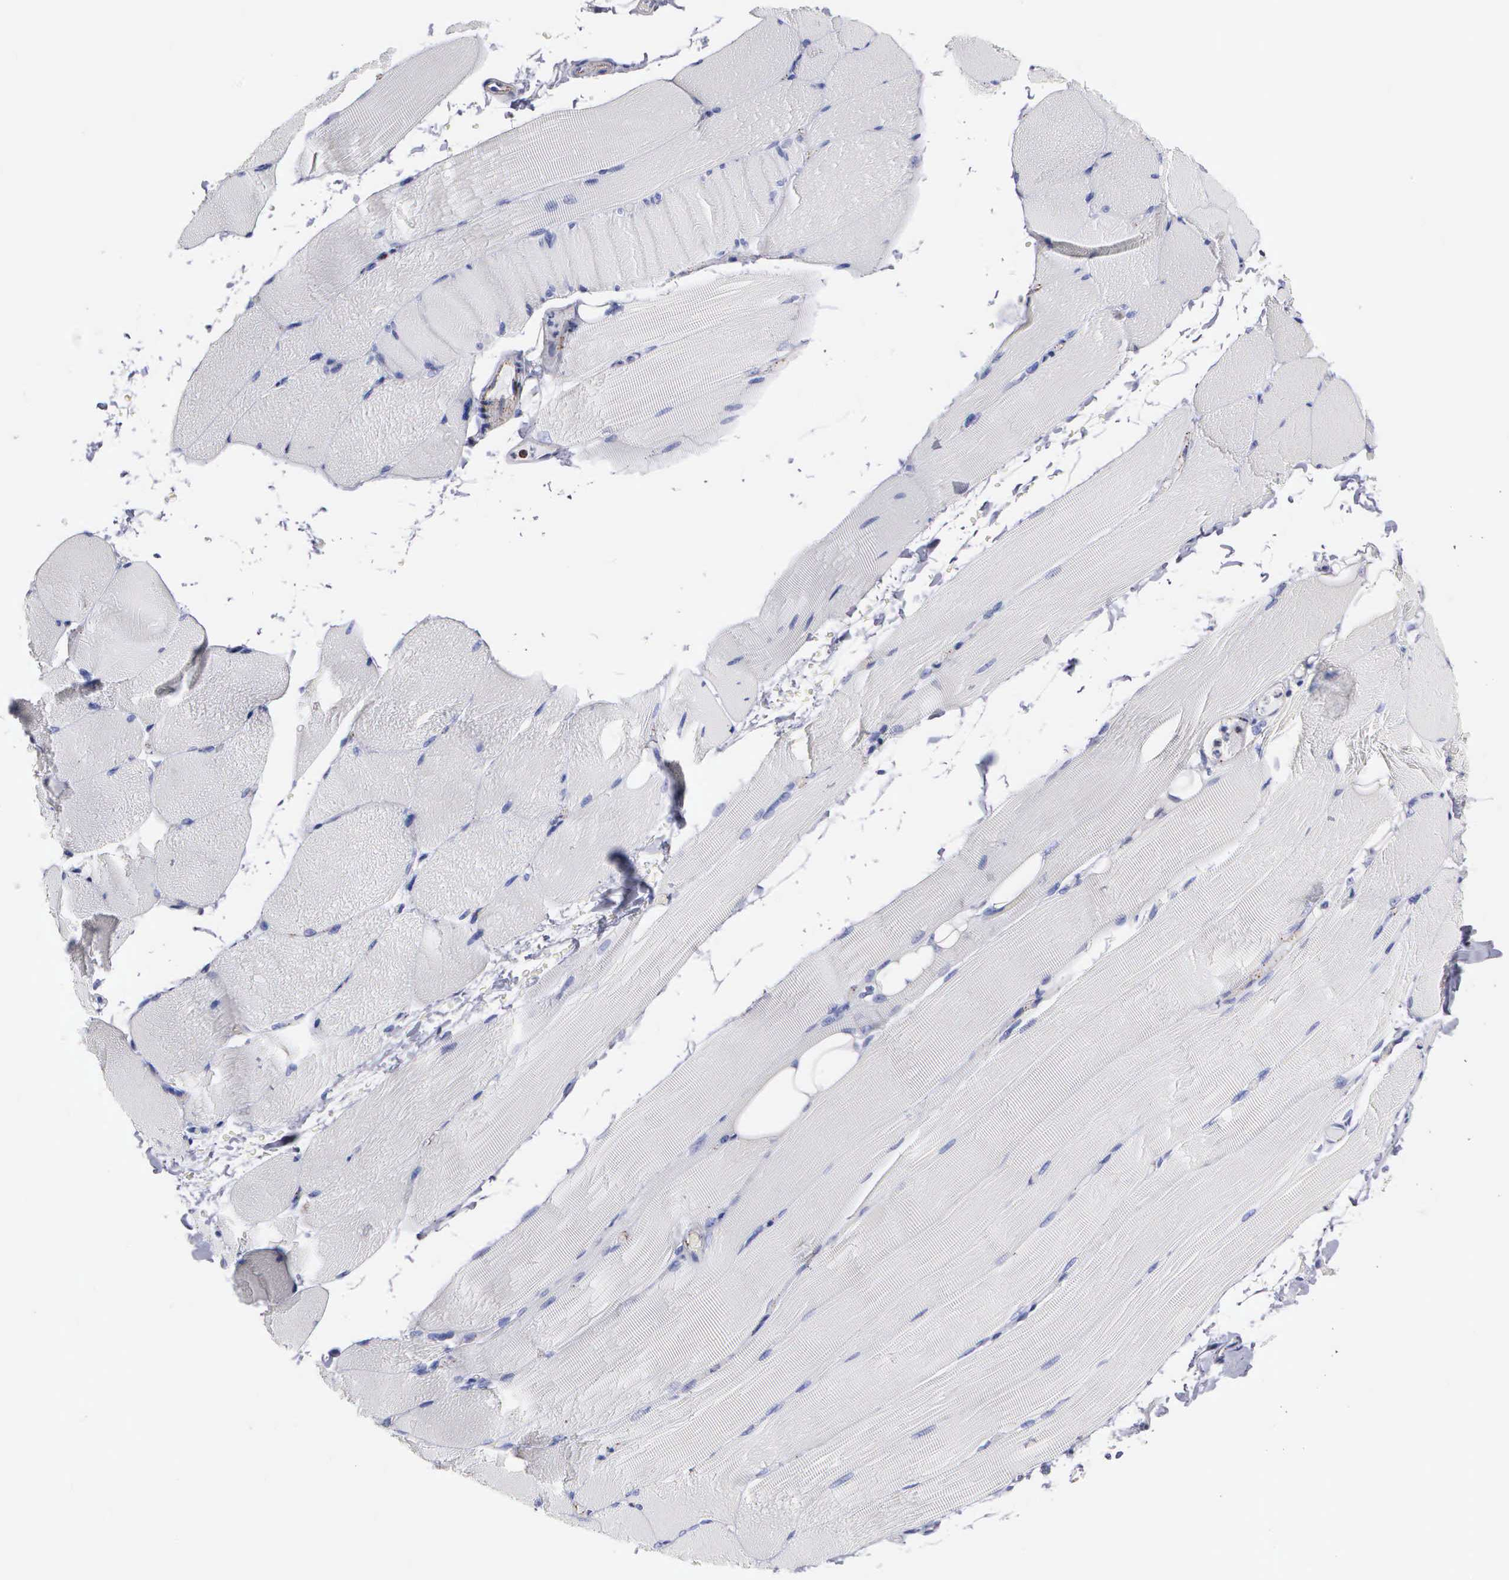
{"staining": {"intensity": "negative", "quantity": "none", "location": "none"}, "tissue": "skeletal muscle", "cell_type": "Myocytes", "image_type": "normal", "snomed": [{"axis": "morphology", "description": "Normal tissue, NOS"}, {"axis": "topography", "description": "Skeletal muscle"}, {"axis": "topography", "description": "Parathyroid gland"}], "caption": "Immunohistochemical staining of benign skeletal muscle reveals no significant expression in myocytes.", "gene": "CTSH", "patient": {"sex": "female", "age": 37}}